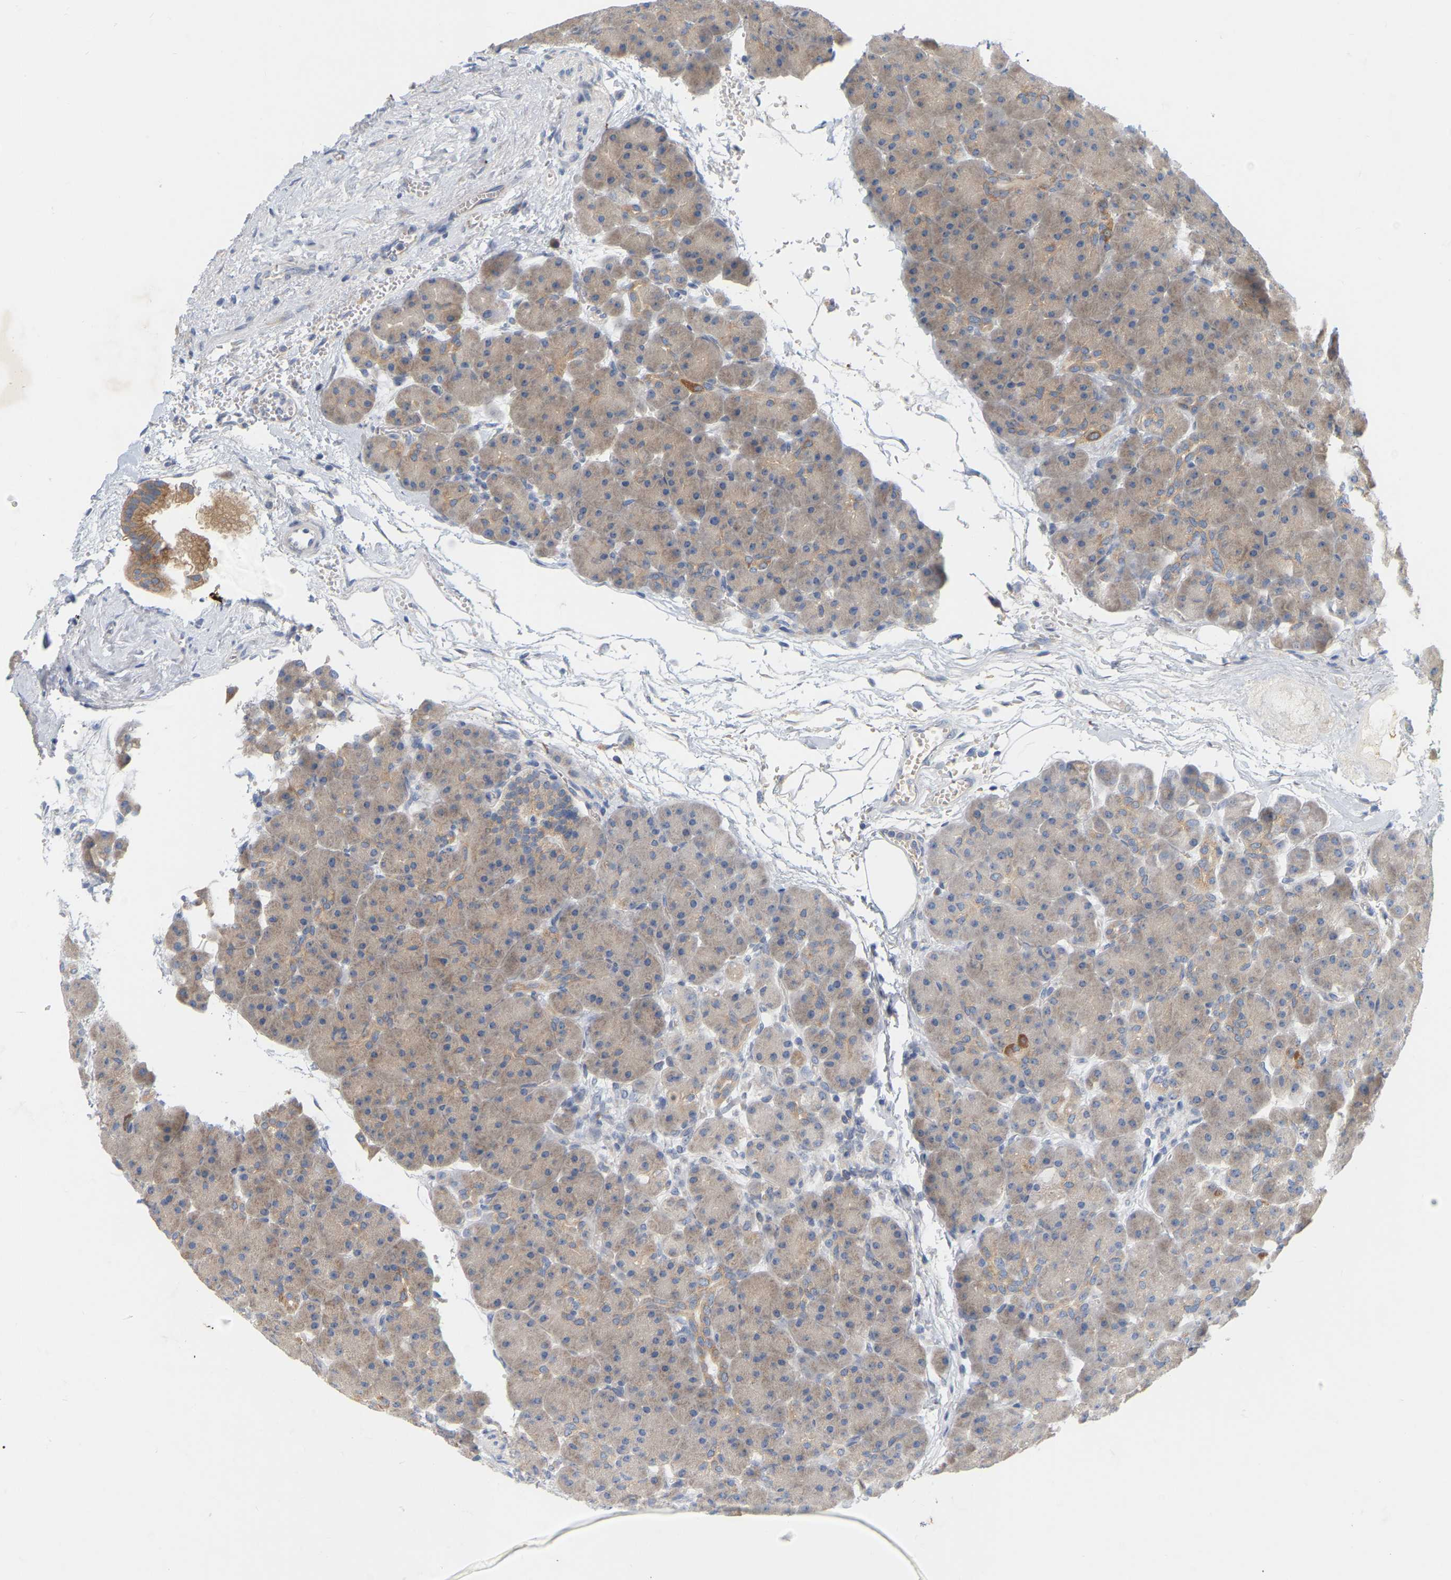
{"staining": {"intensity": "weak", "quantity": ">75%", "location": "cytoplasmic/membranous"}, "tissue": "pancreas", "cell_type": "Exocrine glandular cells", "image_type": "normal", "snomed": [{"axis": "morphology", "description": "Normal tissue, NOS"}, {"axis": "topography", "description": "Pancreas"}], "caption": "Immunohistochemical staining of benign pancreas demonstrates weak cytoplasmic/membranous protein positivity in approximately >75% of exocrine glandular cells.", "gene": "MINDY4", "patient": {"sex": "male", "age": 66}}